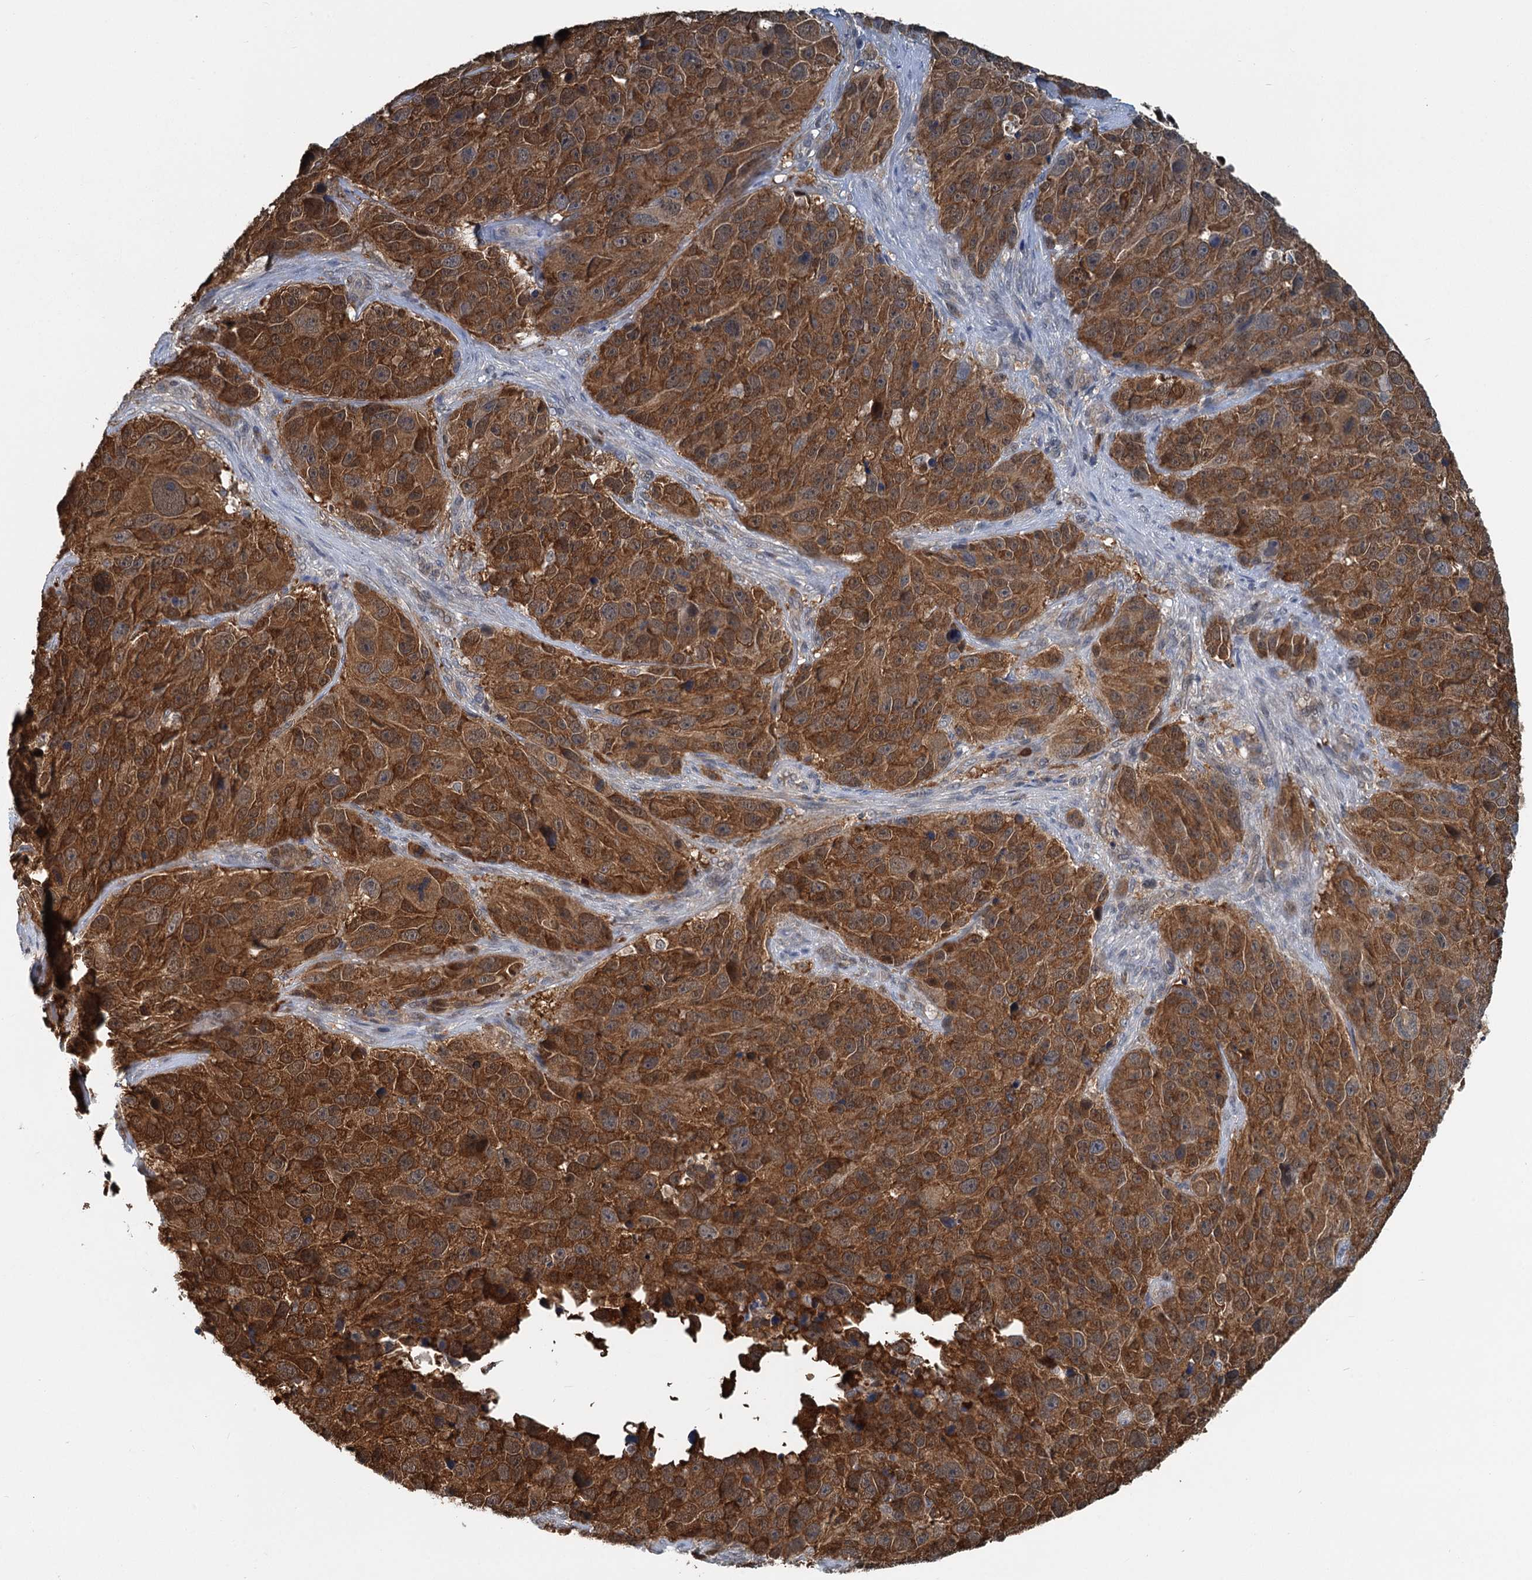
{"staining": {"intensity": "strong", "quantity": ">75%", "location": "cytoplasmic/membranous"}, "tissue": "melanoma", "cell_type": "Tumor cells", "image_type": "cancer", "snomed": [{"axis": "morphology", "description": "Malignant melanoma, NOS"}, {"axis": "topography", "description": "Skin"}], "caption": "The immunohistochemical stain shows strong cytoplasmic/membranous staining in tumor cells of melanoma tissue.", "gene": "GPI", "patient": {"sex": "male", "age": 84}}